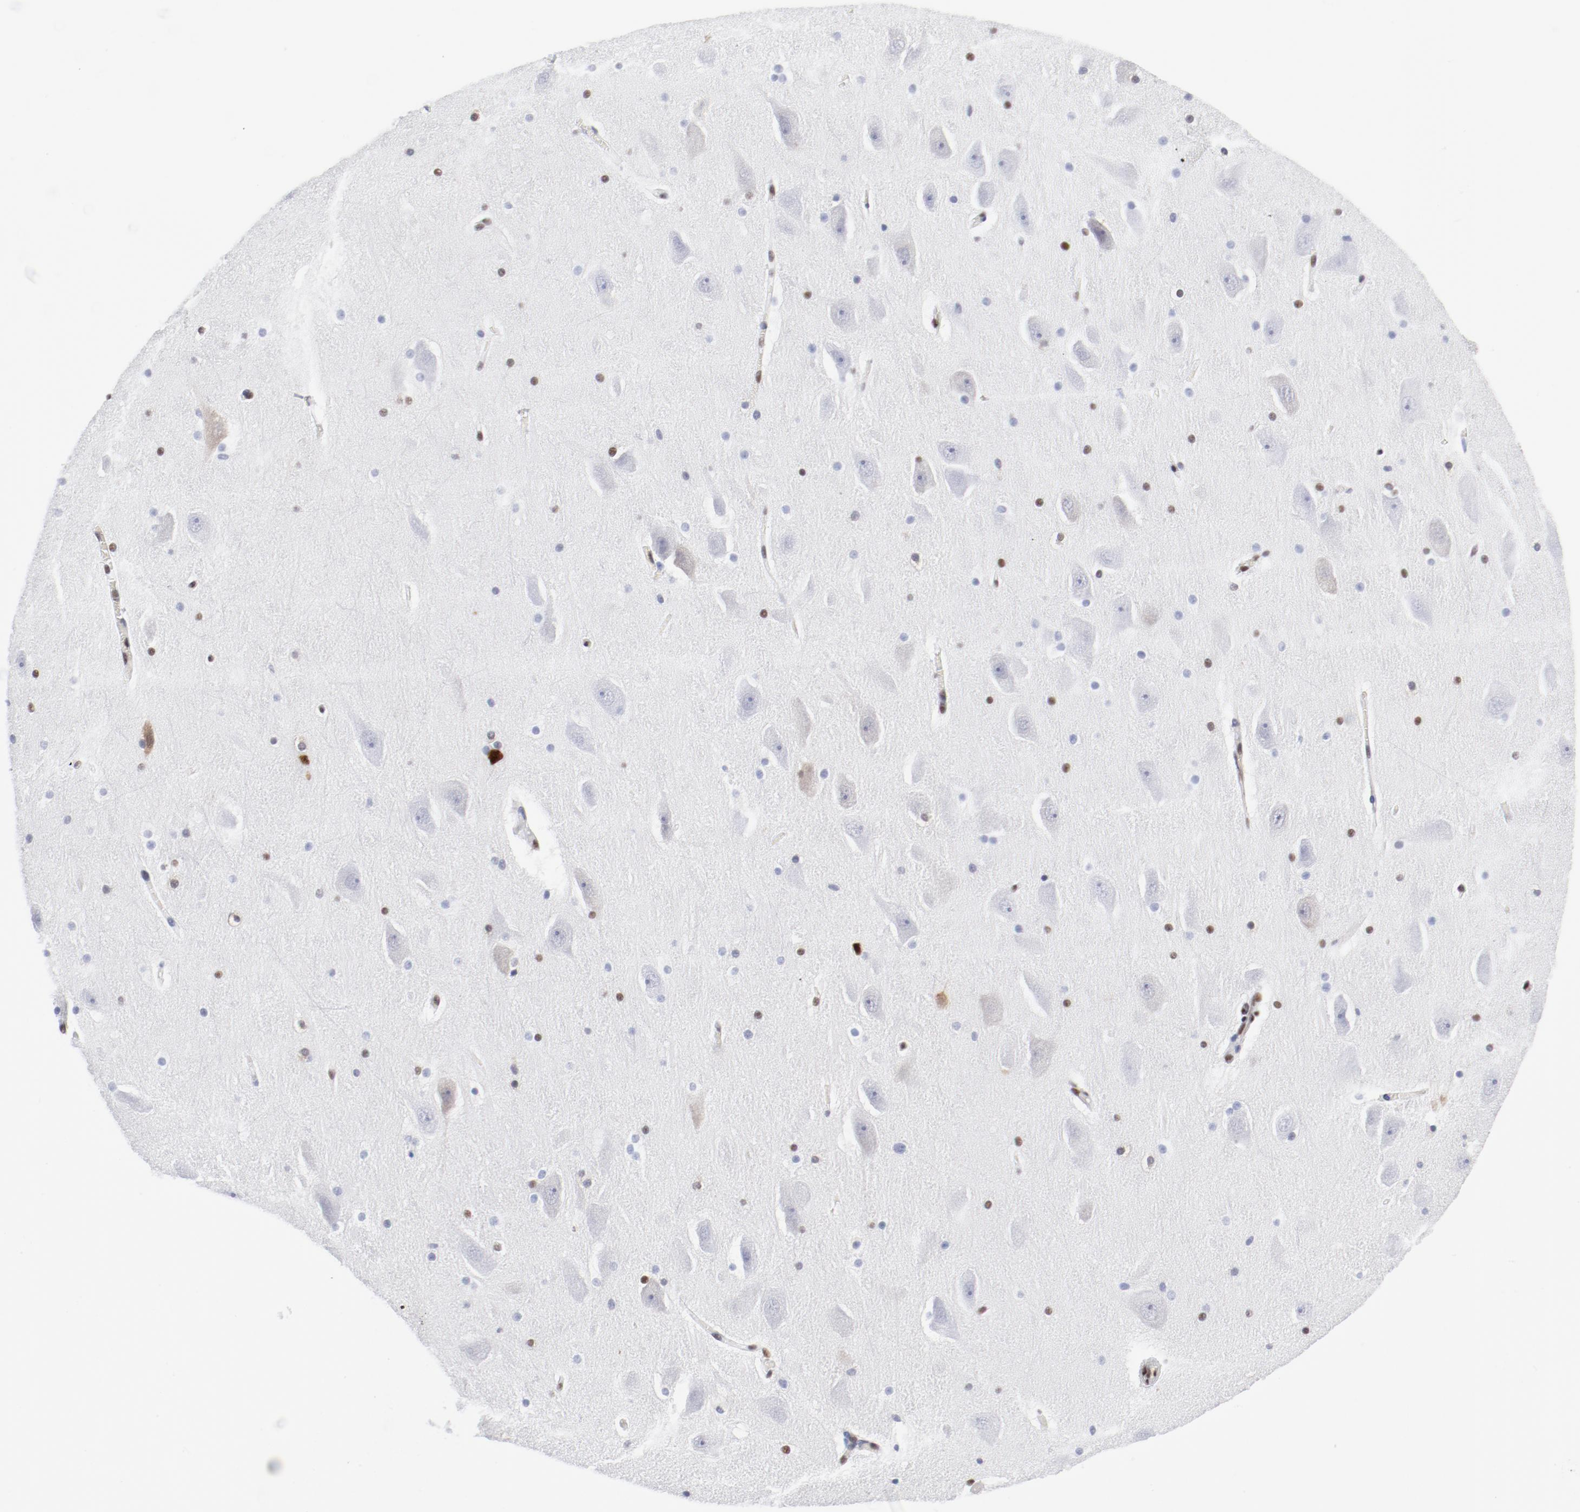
{"staining": {"intensity": "moderate", "quantity": "<25%", "location": "nuclear"}, "tissue": "hippocampus", "cell_type": "Glial cells", "image_type": "normal", "snomed": [{"axis": "morphology", "description": "Normal tissue, NOS"}, {"axis": "topography", "description": "Hippocampus"}], "caption": "High-power microscopy captured an IHC image of benign hippocampus, revealing moderate nuclear staining in approximately <25% of glial cells. (IHC, brightfield microscopy, high magnification).", "gene": "ATF2", "patient": {"sex": "male", "age": 45}}